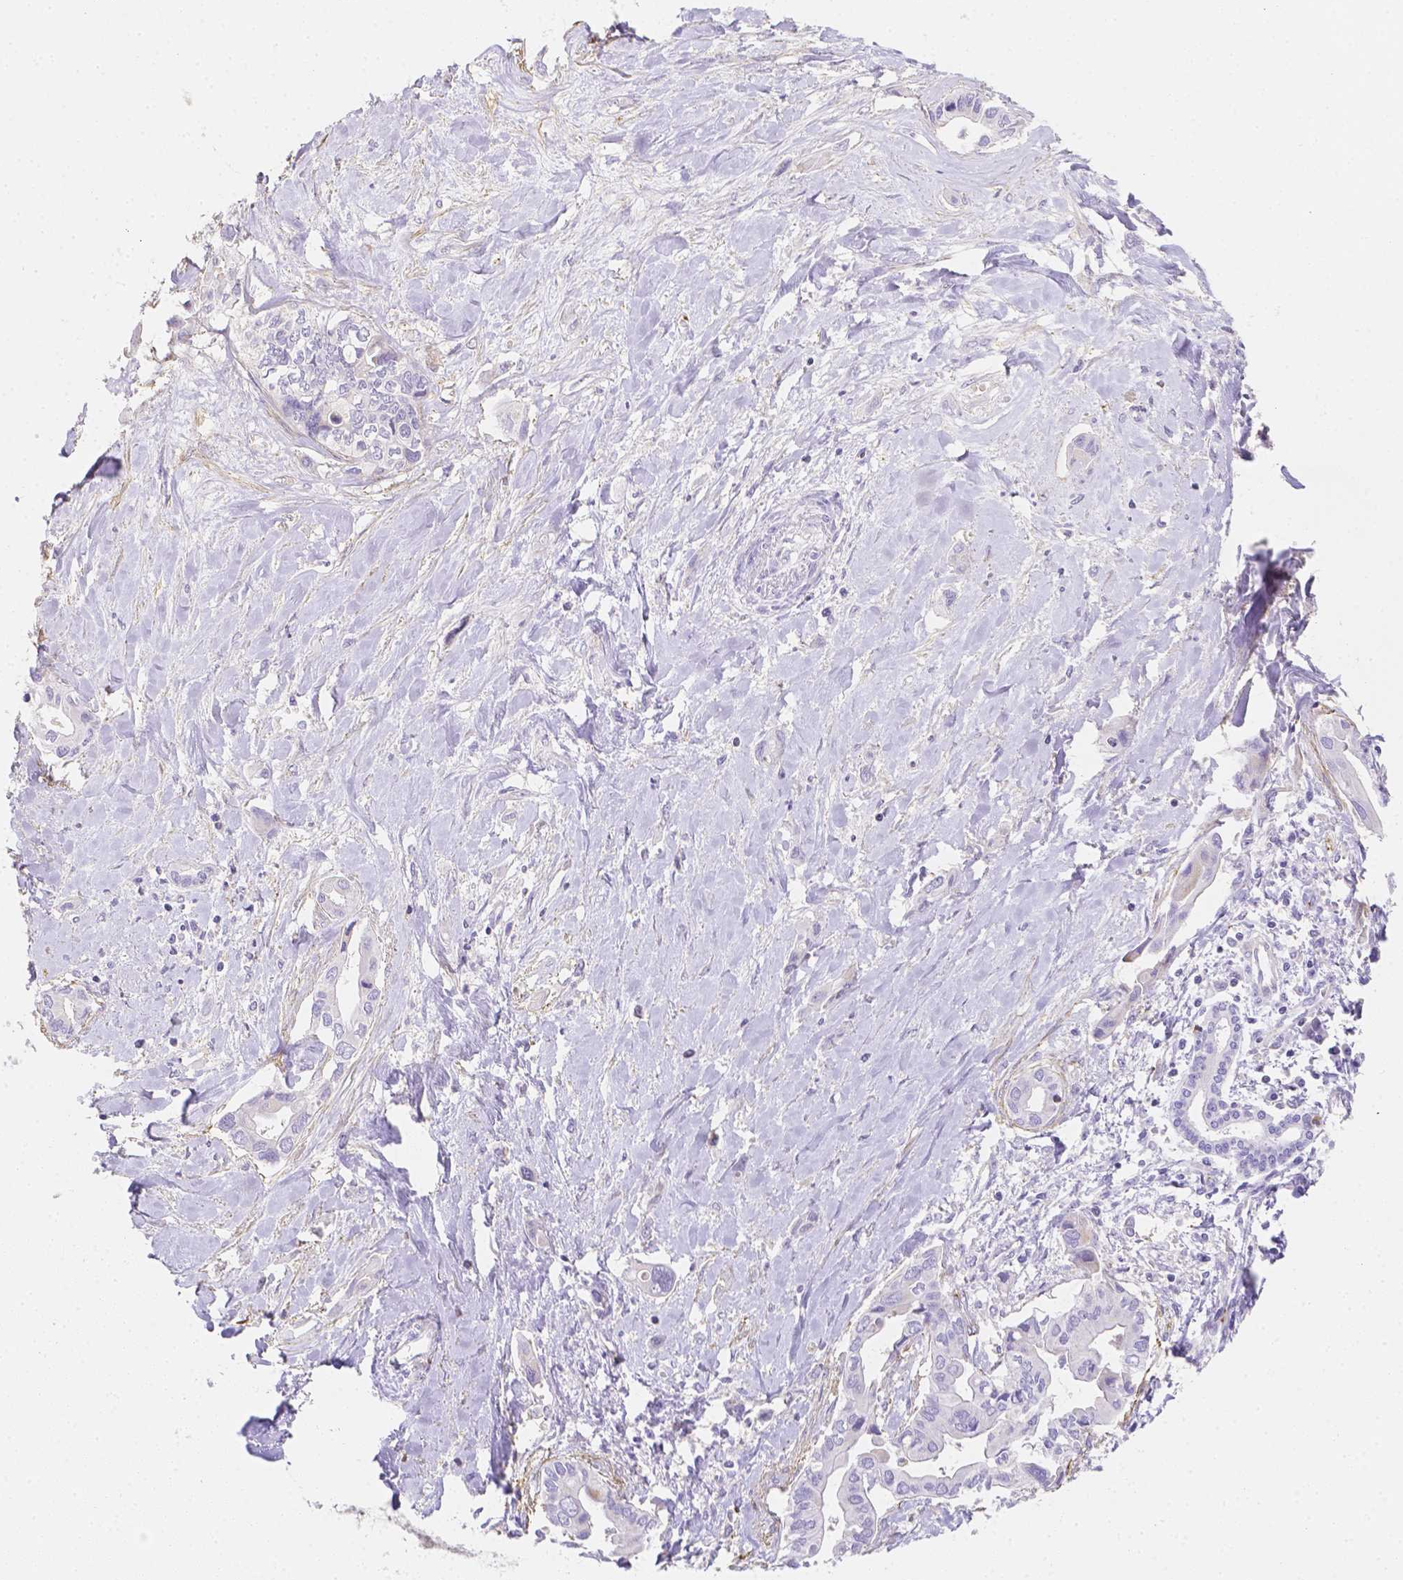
{"staining": {"intensity": "negative", "quantity": "none", "location": "none"}, "tissue": "liver cancer", "cell_type": "Tumor cells", "image_type": "cancer", "snomed": [{"axis": "morphology", "description": "Cholangiocarcinoma"}, {"axis": "topography", "description": "Liver"}], "caption": "There is no significant positivity in tumor cells of cholangiocarcinoma (liver). (Stains: DAB immunohistochemistry (IHC) with hematoxylin counter stain, Microscopy: brightfield microscopy at high magnification).", "gene": "ASAH2", "patient": {"sex": "female", "age": 64}}